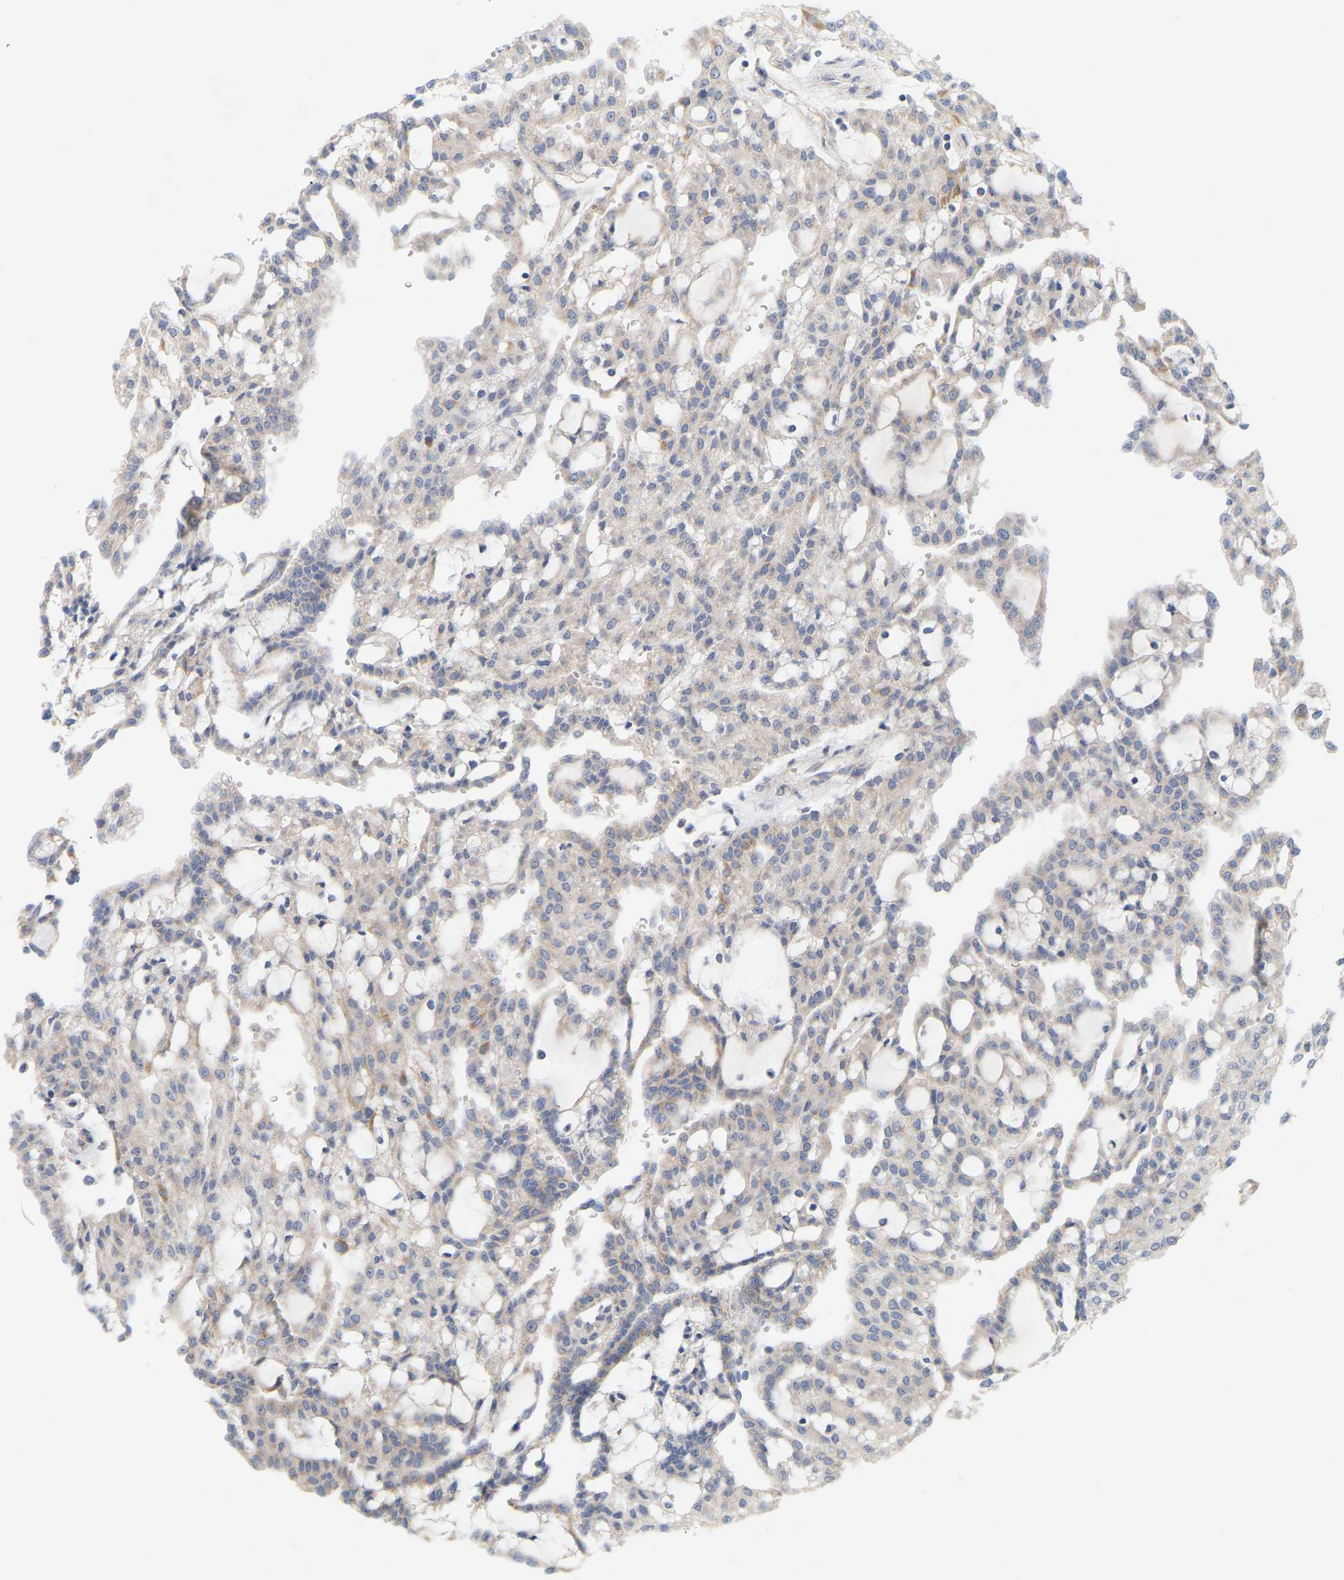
{"staining": {"intensity": "weak", "quantity": ">75%", "location": "cytoplasmic/membranous"}, "tissue": "renal cancer", "cell_type": "Tumor cells", "image_type": "cancer", "snomed": [{"axis": "morphology", "description": "Adenocarcinoma, NOS"}, {"axis": "topography", "description": "Kidney"}], "caption": "Tumor cells display low levels of weak cytoplasmic/membranous expression in approximately >75% of cells in renal adenocarcinoma. The protein of interest is stained brown, and the nuclei are stained in blue (DAB IHC with brightfield microscopy, high magnification).", "gene": "MINDY4", "patient": {"sex": "male", "age": 63}}